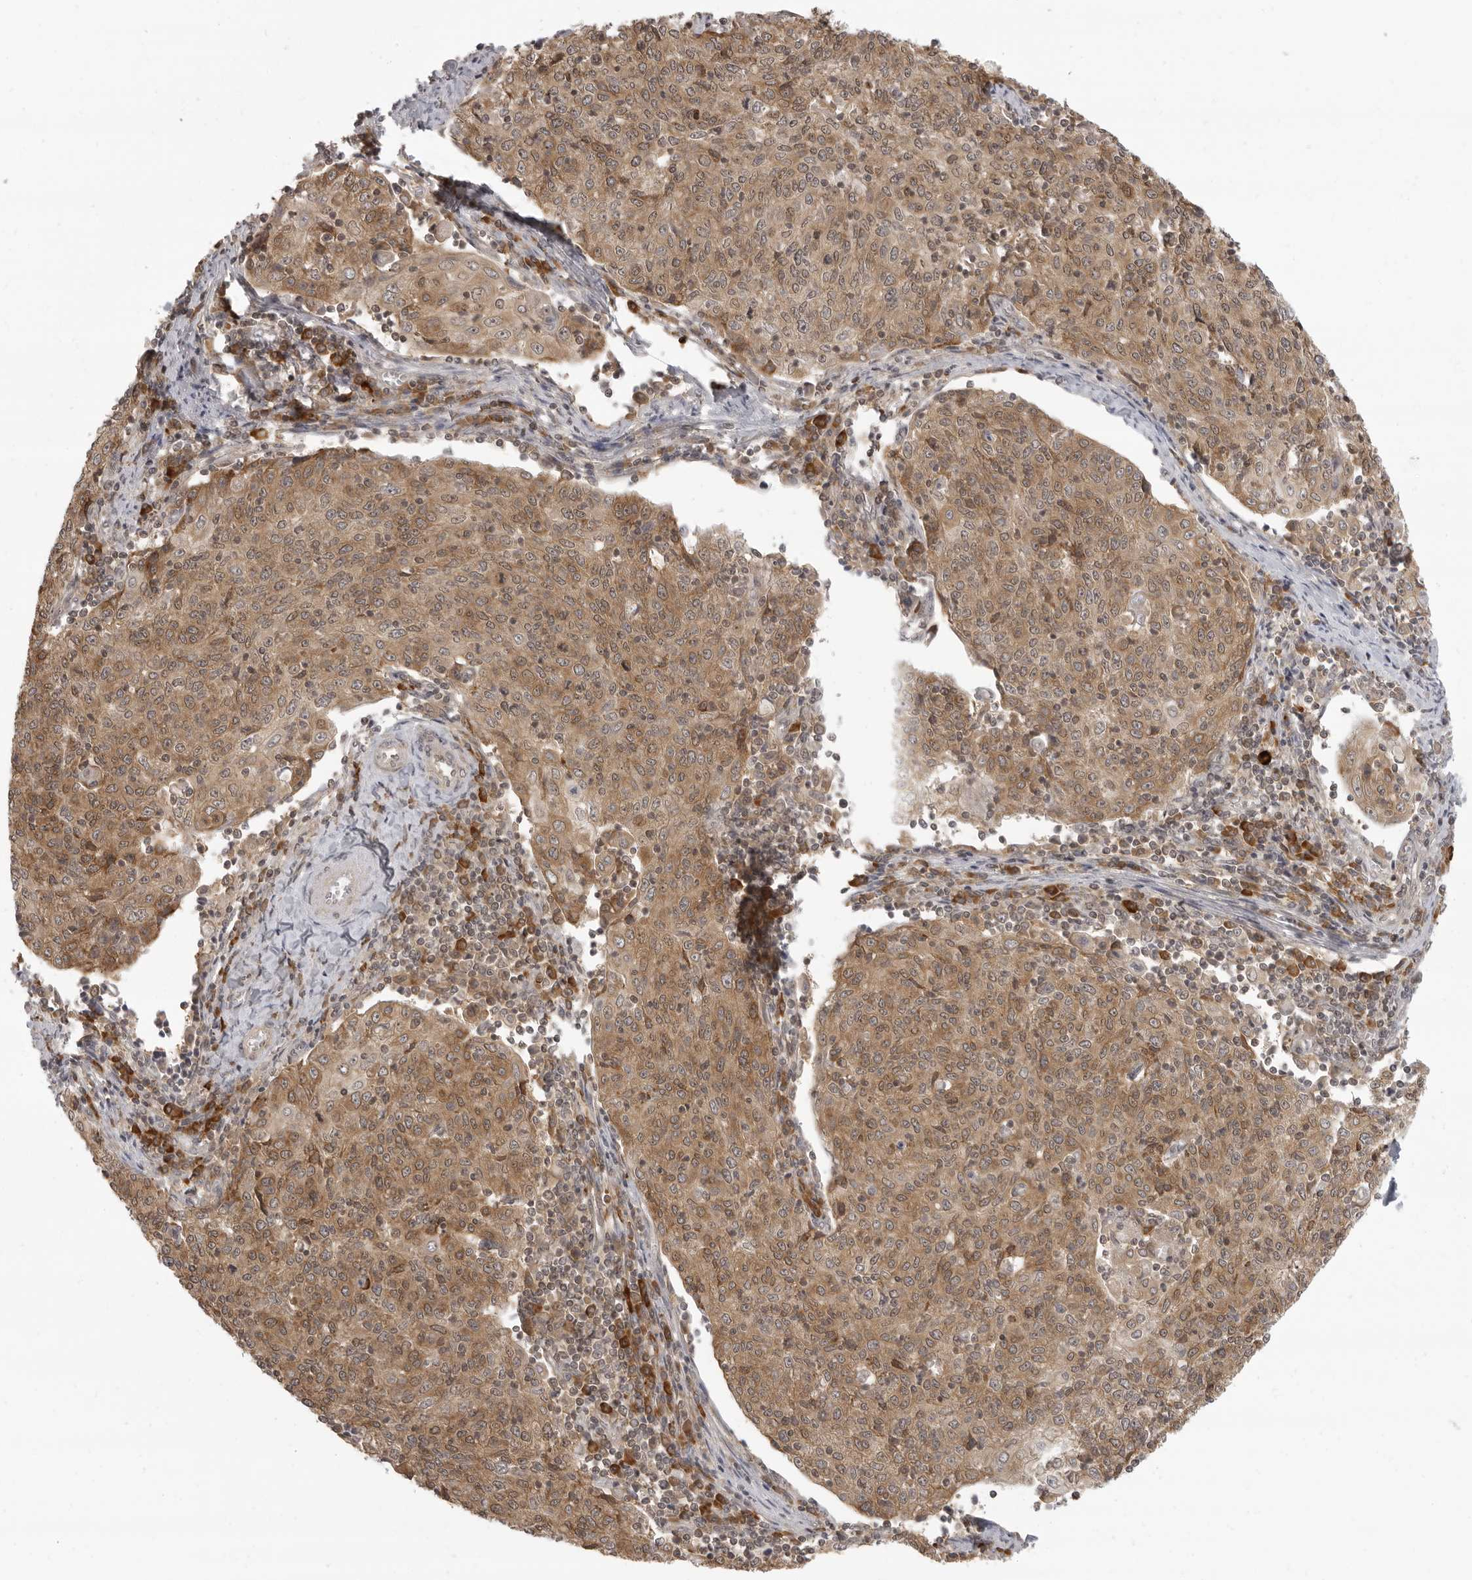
{"staining": {"intensity": "moderate", "quantity": ">75%", "location": "cytoplasmic/membranous,nuclear"}, "tissue": "cervical cancer", "cell_type": "Tumor cells", "image_type": "cancer", "snomed": [{"axis": "morphology", "description": "Squamous cell carcinoma, NOS"}, {"axis": "topography", "description": "Cervix"}], "caption": "Brown immunohistochemical staining in cervical cancer (squamous cell carcinoma) shows moderate cytoplasmic/membranous and nuclear expression in approximately >75% of tumor cells.", "gene": "PRRC2A", "patient": {"sex": "female", "age": 48}}